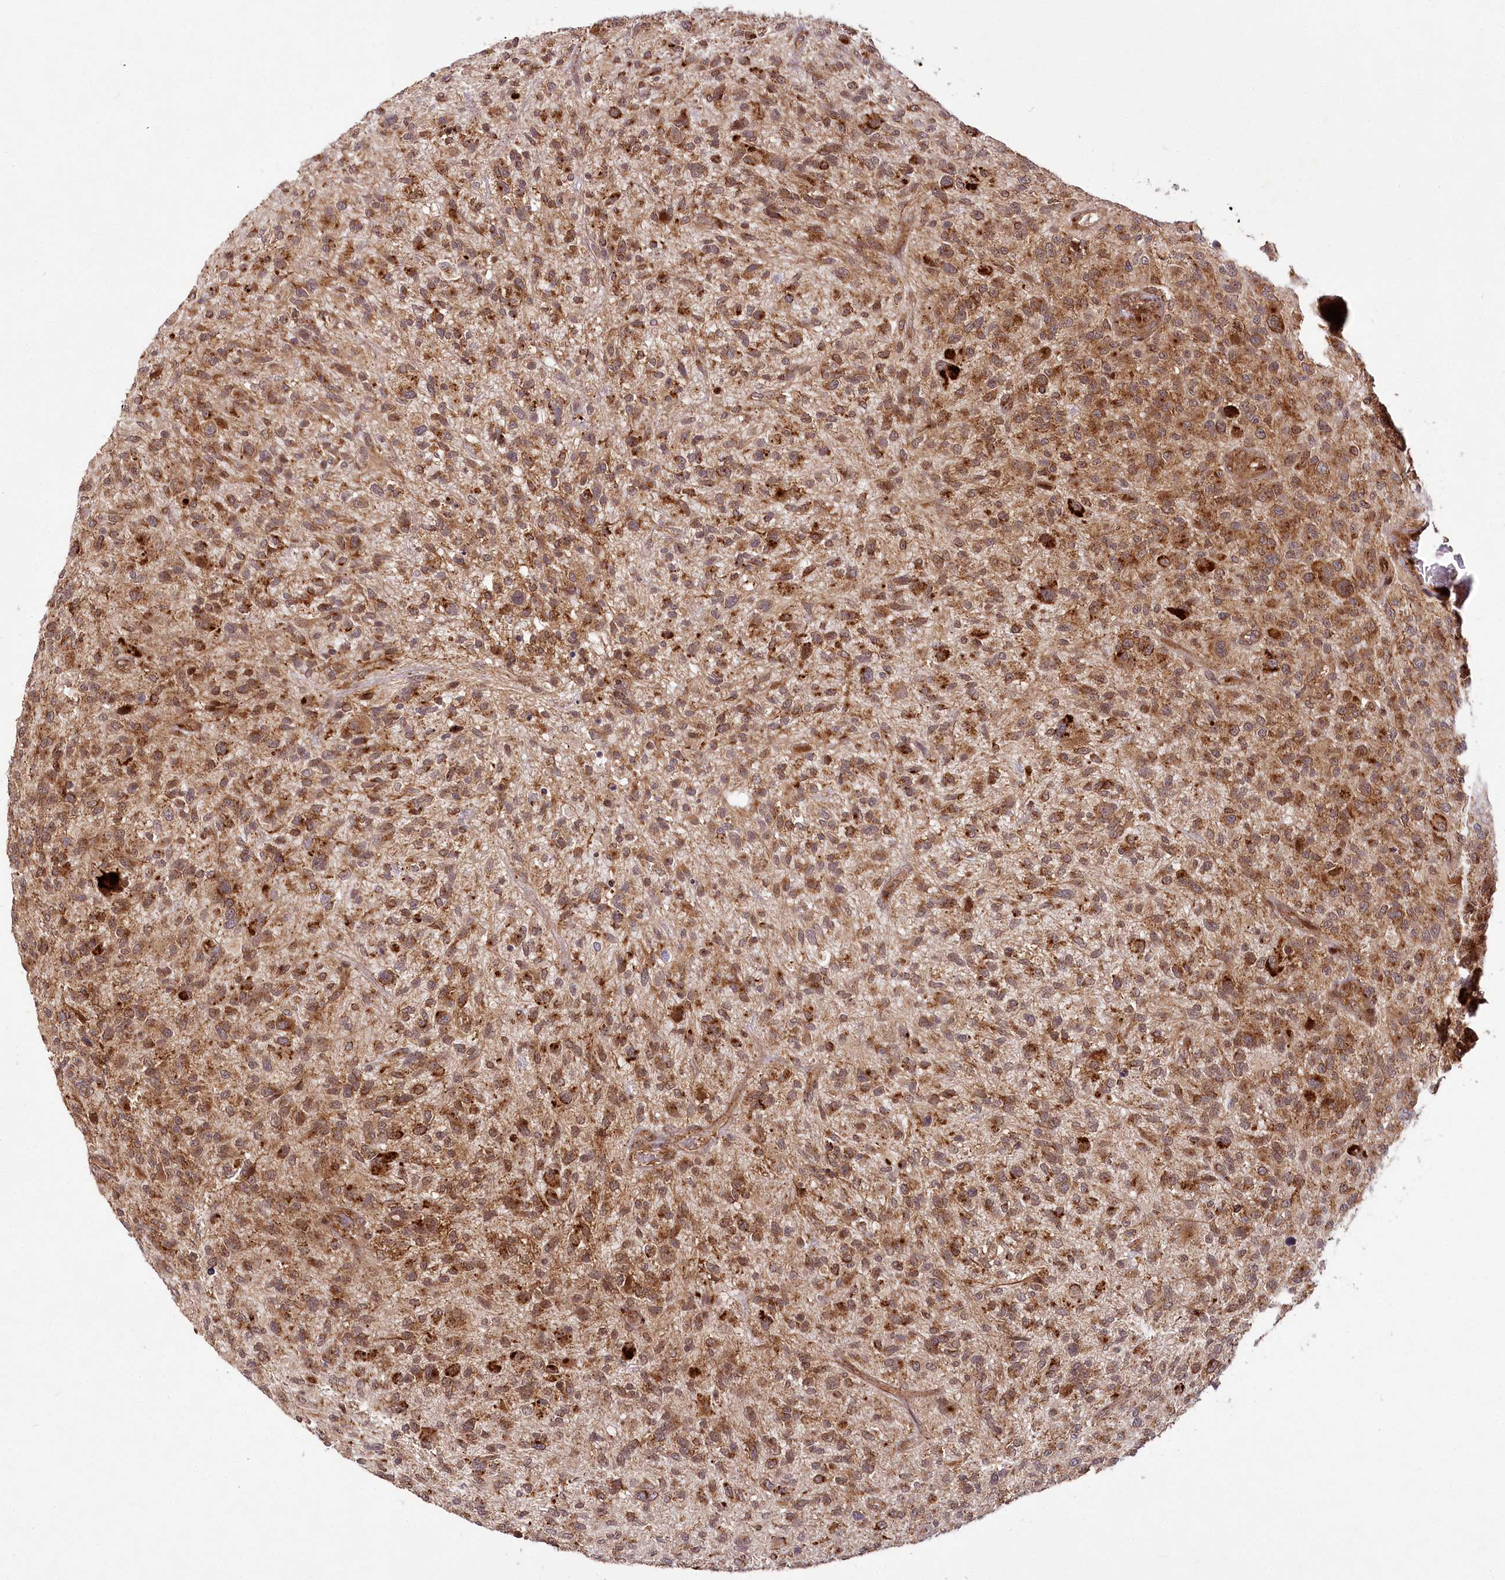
{"staining": {"intensity": "moderate", "quantity": ">75%", "location": "cytoplasmic/membranous"}, "tissue": "glioma", "cell_type": "Tumor cells", "image_type": "cancer", "snomed": [{"axis": "morphology", "description": "Glioma, malignant, High grade"}, {"axis": "topography", "description": "Brain"}], "caption": "High-grade glioma (malignant) stained with a protein marker exhibits moderate staining in tumor cells.", "gene": "COPG1", "patient": {"sex": "male", "age": 47}}